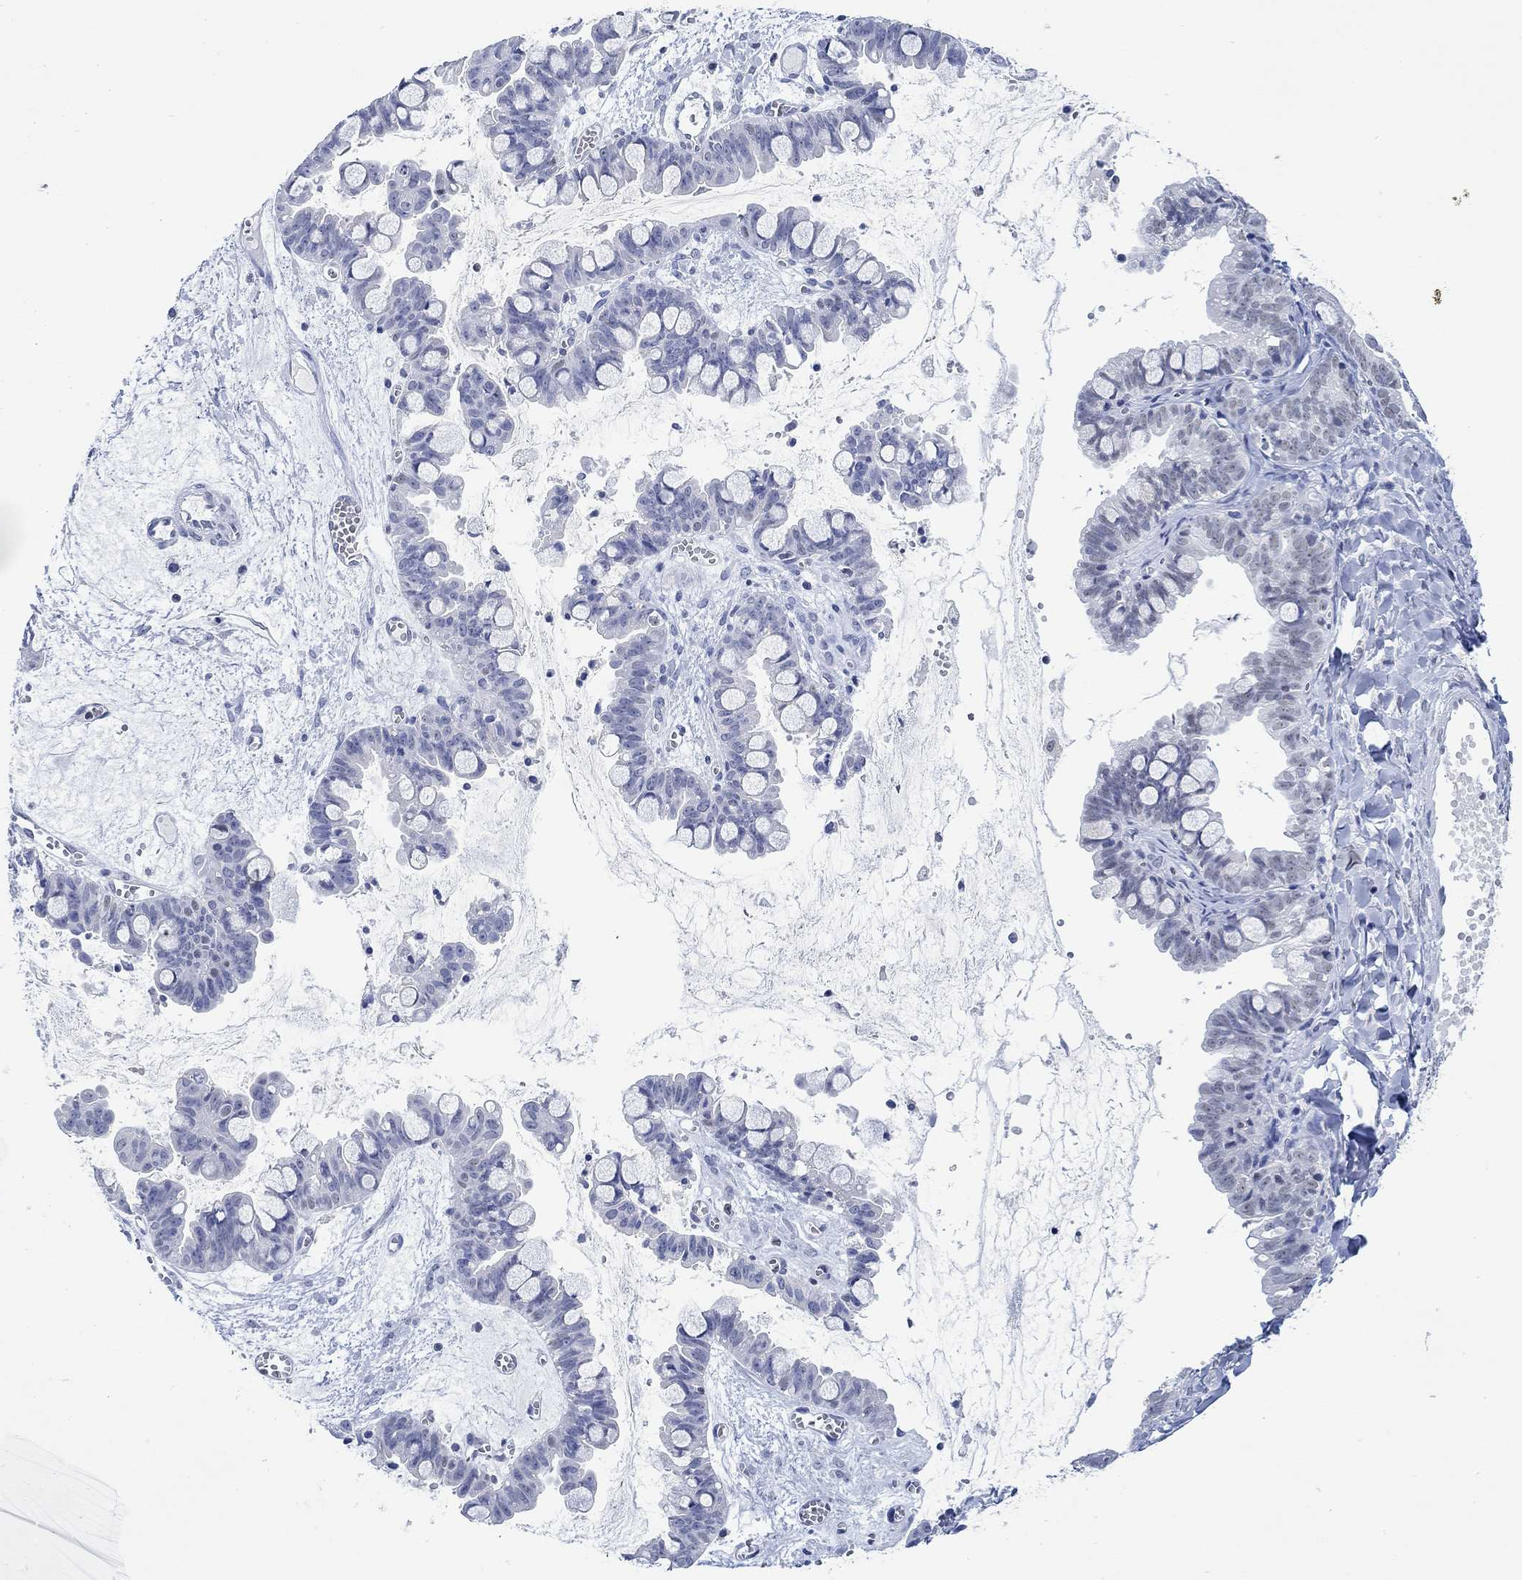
{"staining": {"intensity": "negative", "quantity": "none", "location": "none"}, "tissue": "ovarian cancer", "cell_type": "Tumor cells", "image_type": "cancer", "snomed": [{"axis": "morphology", "description": "Cystadenocarcinoma, mucinous, NOS"}, {"axis": "topography", "description": "Ovary"}], "caption": "Immunohistochemical staining of mucinous cystadenocarcinoma (ovarian) demonstrates no significant expression in tumor cells.", "gene": "PPP1R17", "patient": {"sex": "female", "age": 63}}